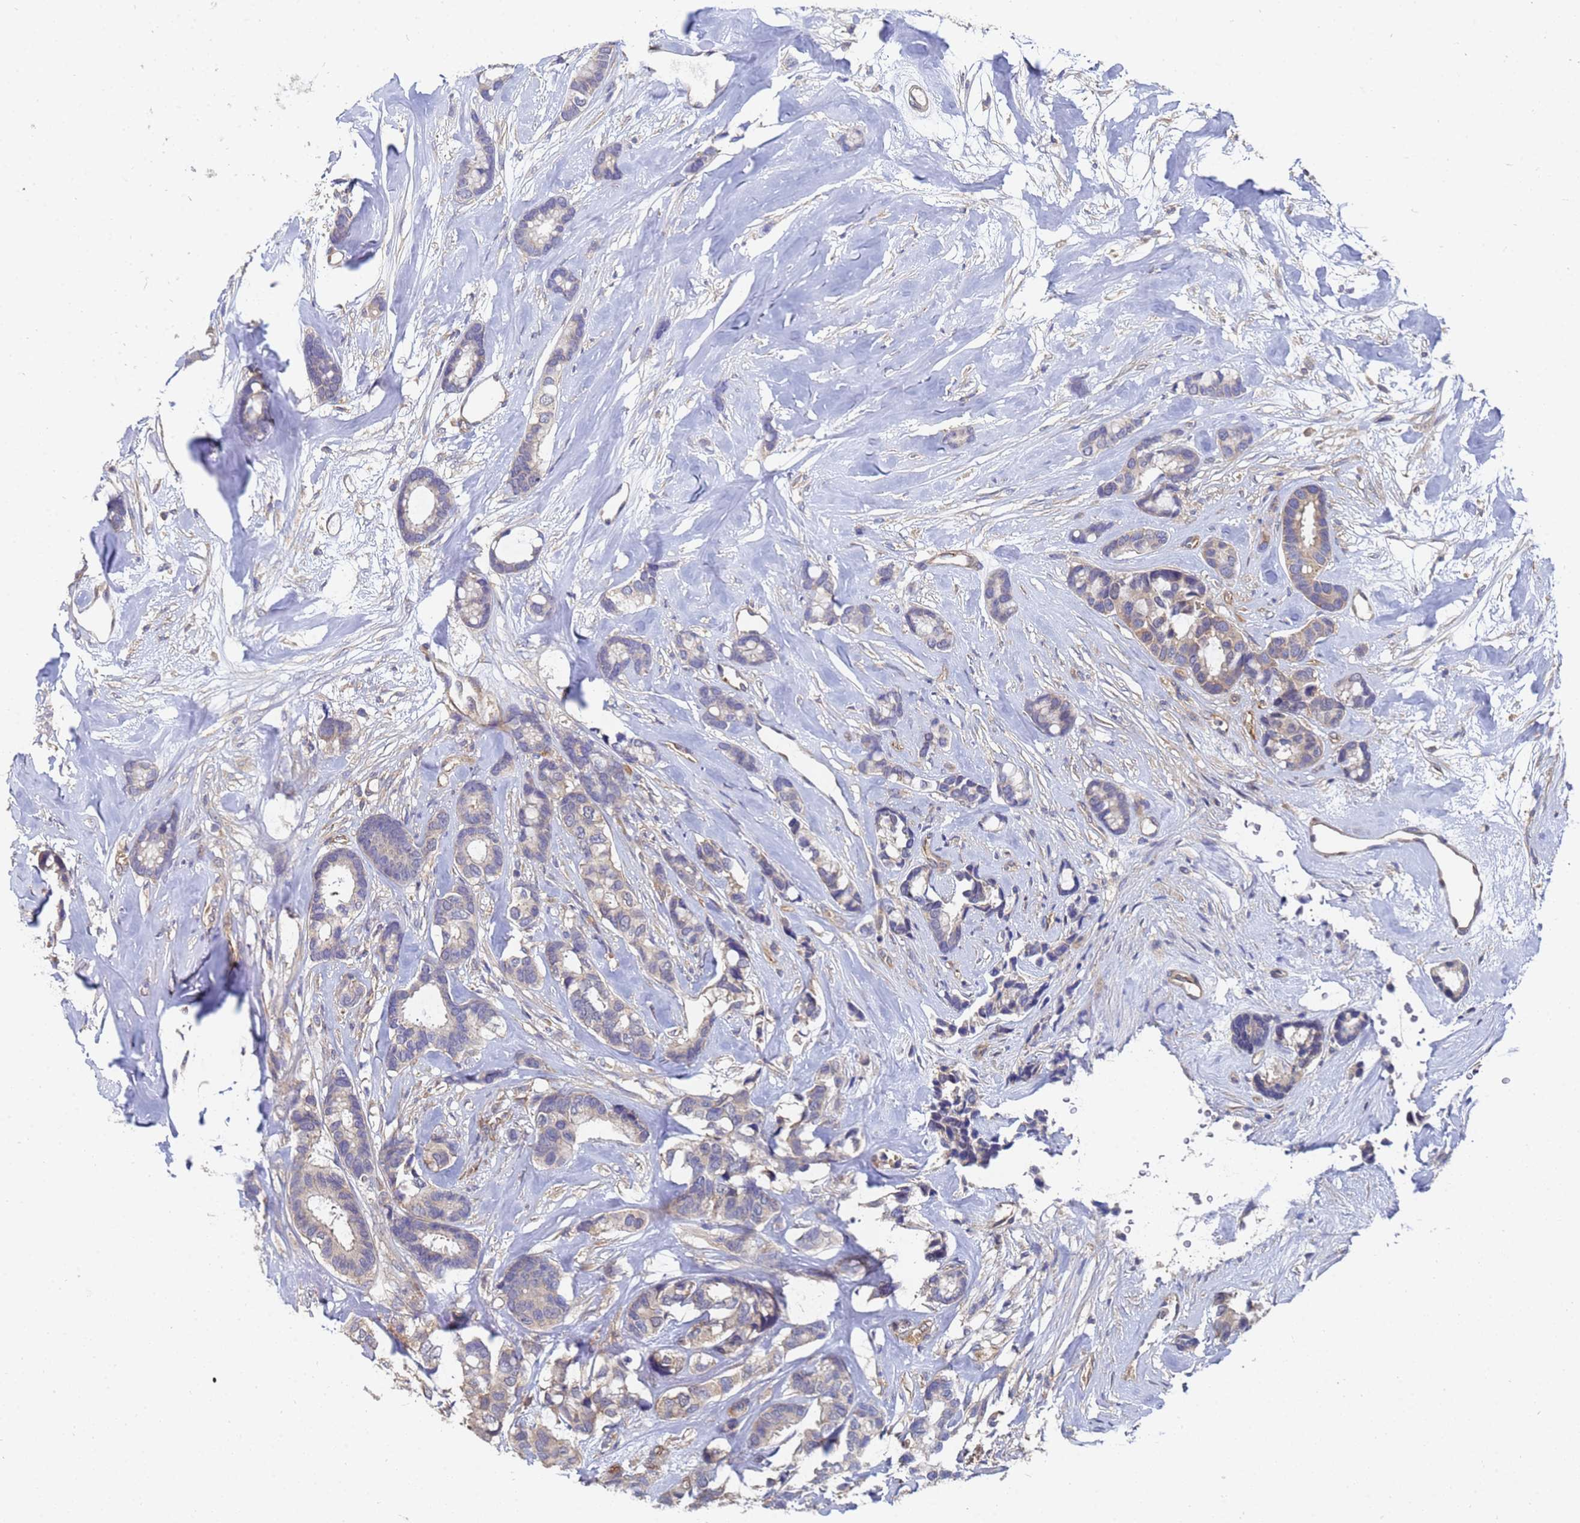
{"staining": {"intensity": "negative", "quantity": "none", "location": "none"}, "tissue": "breast cancer", "cell_type": "Tumor cells", "image_type": "cancer", "snomed": [{"axis": "morphology", "description": "Duct carcinoma"}, {"axis": "topography", "description": "Breast"}], "caption": "High magnification brightfield microscopy of breast cancer stained with DAB (3,3'-diaminobenzidine) (brown) and counterstained with hematoxylin (blue): tumor cells show no significant positivity.", "gene": "ALS2CL", "patient": {"sex": "female", "age": 87}}